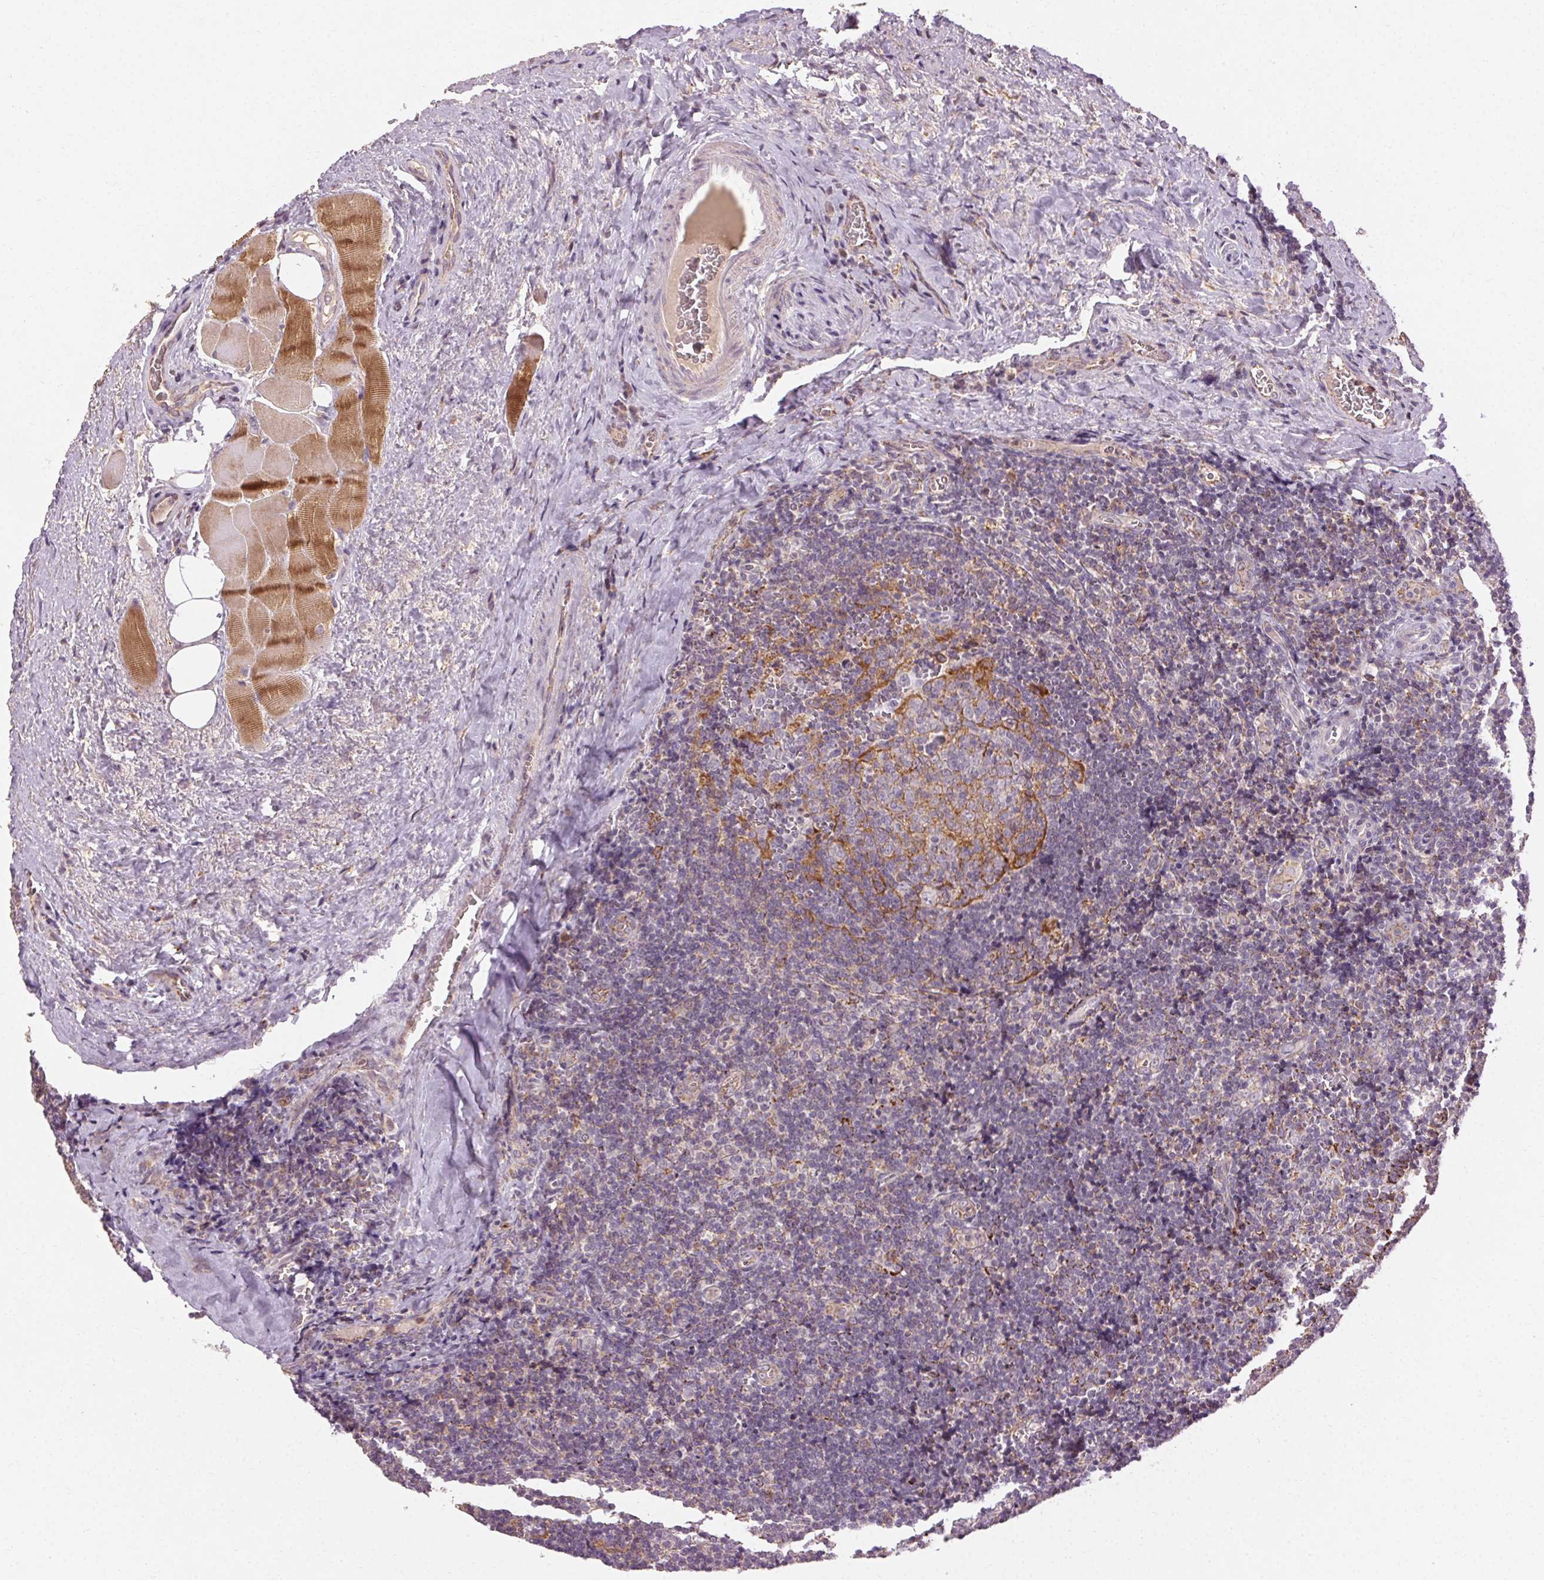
{"staining": {"intensity": "negative", "quantity": "none", "location": "none"}, "tissue": "tonsil", "cell_type": "Germinal center cells", "image_type": "normal", "snomed": [{"axis": "morphology", "description": "Normal tissue, NOS"}, {"axis": "morphology", "description": "Inflammation, NOS"}, {"axis": "topography", "description": "Tonsil"}], "caption": "Photomicrograph shows no significant protein positivity in germinal center cells of normal tonsil. (DAB immunohistochemistry with hematoxylin counter stain).", "gene": "REP15", "patient": {"sex": "female", "age": 31}}